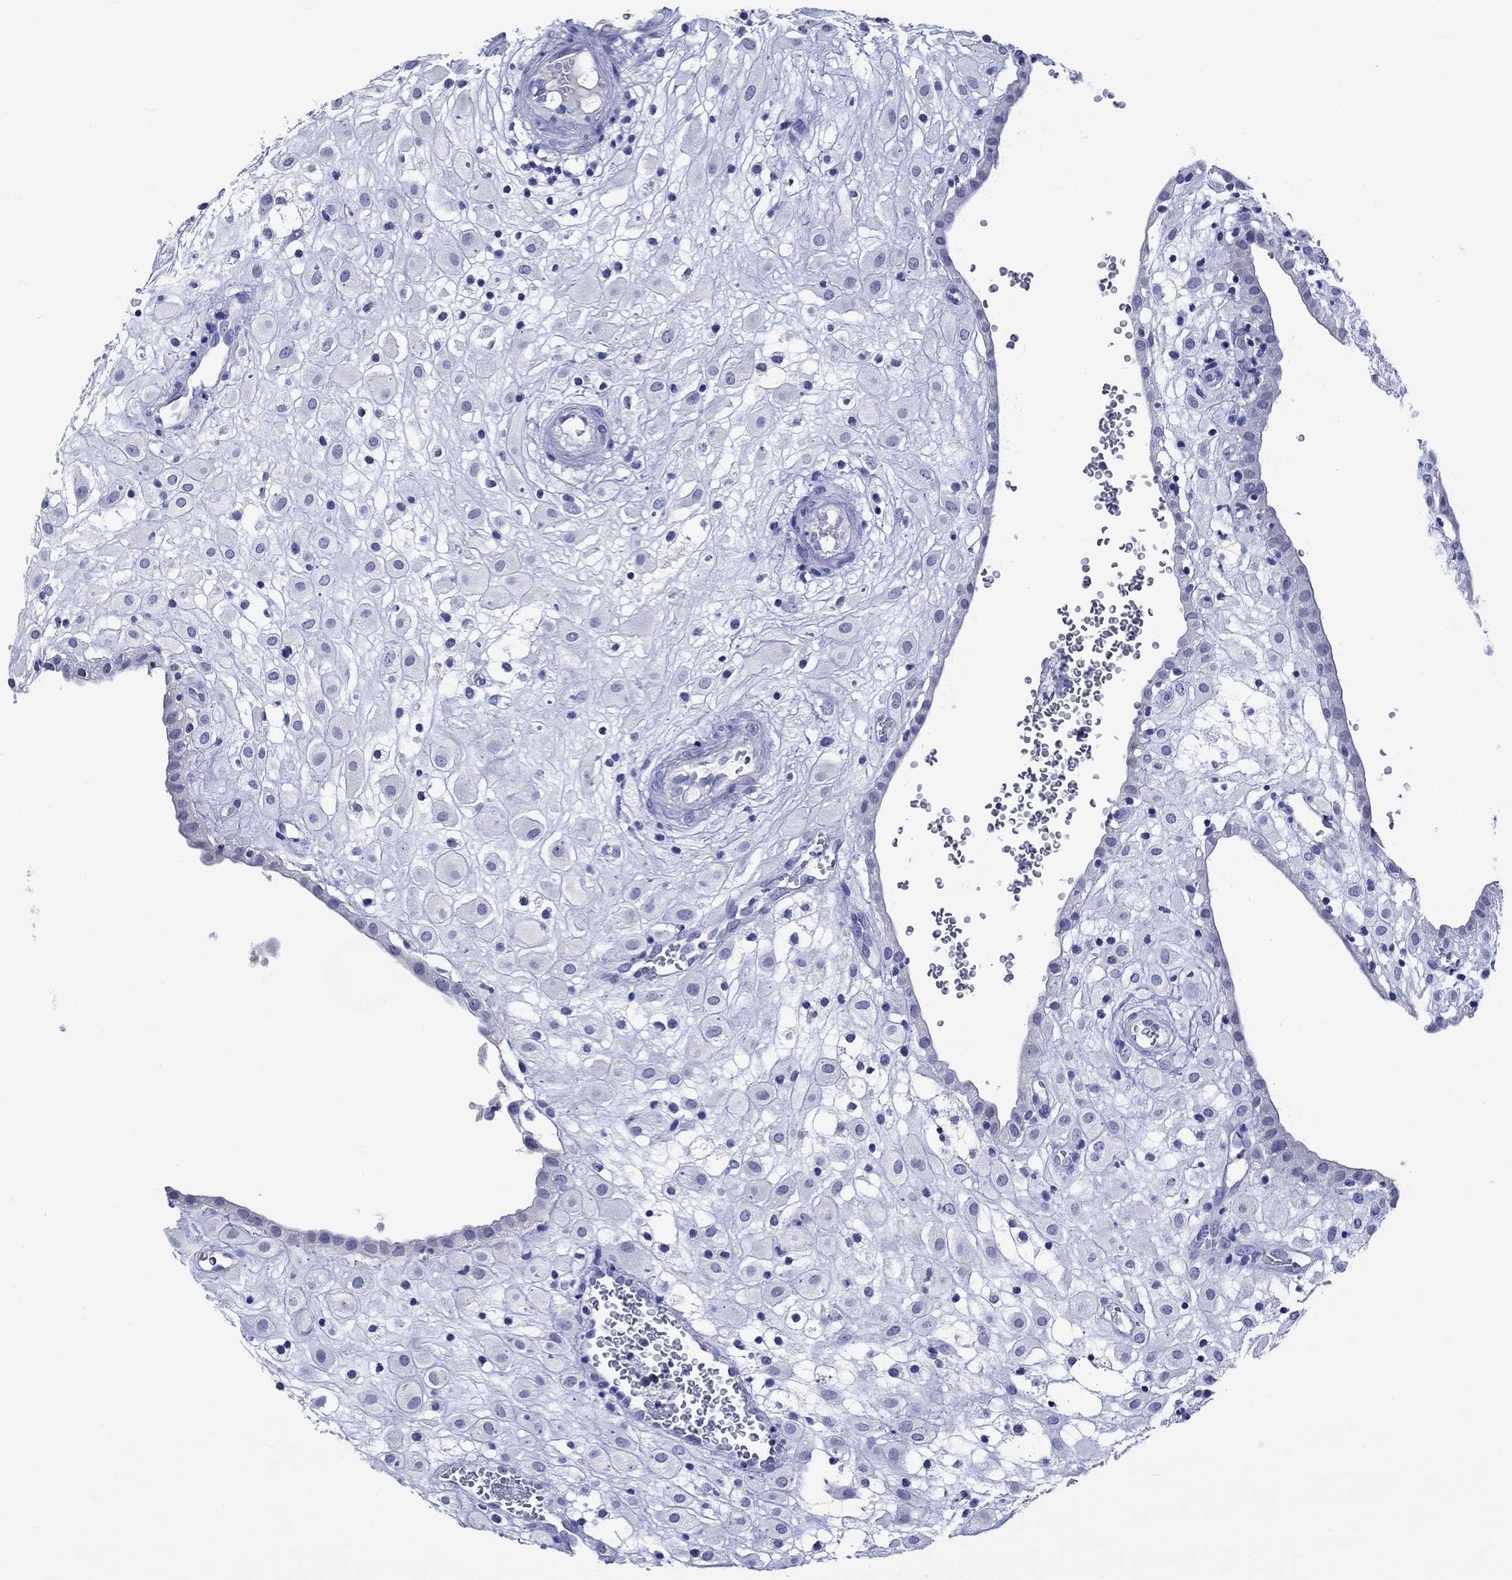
{"staining": {"intensity": "negative", "quantity": "none", "location": "none"}, "tissue": "placenta", "cell_type": "Decidual cells", "image_type": "normal", "snomed": [{"axis": "morphology", "description": "Normal tissue, NOS"}, {"axis": "topography", "description": "Placenta"}], "caption": "DAB immunohistochemical staining of normal human placenta shows no significant expression in decidual cells. (Stains: DAB immunohistochemistry with hematoxylin counter stain, Microscopy: brightfield microscopy at high magnification).", "gene": "KLHL35", "patient": {"sex": "female", "age": 24}}